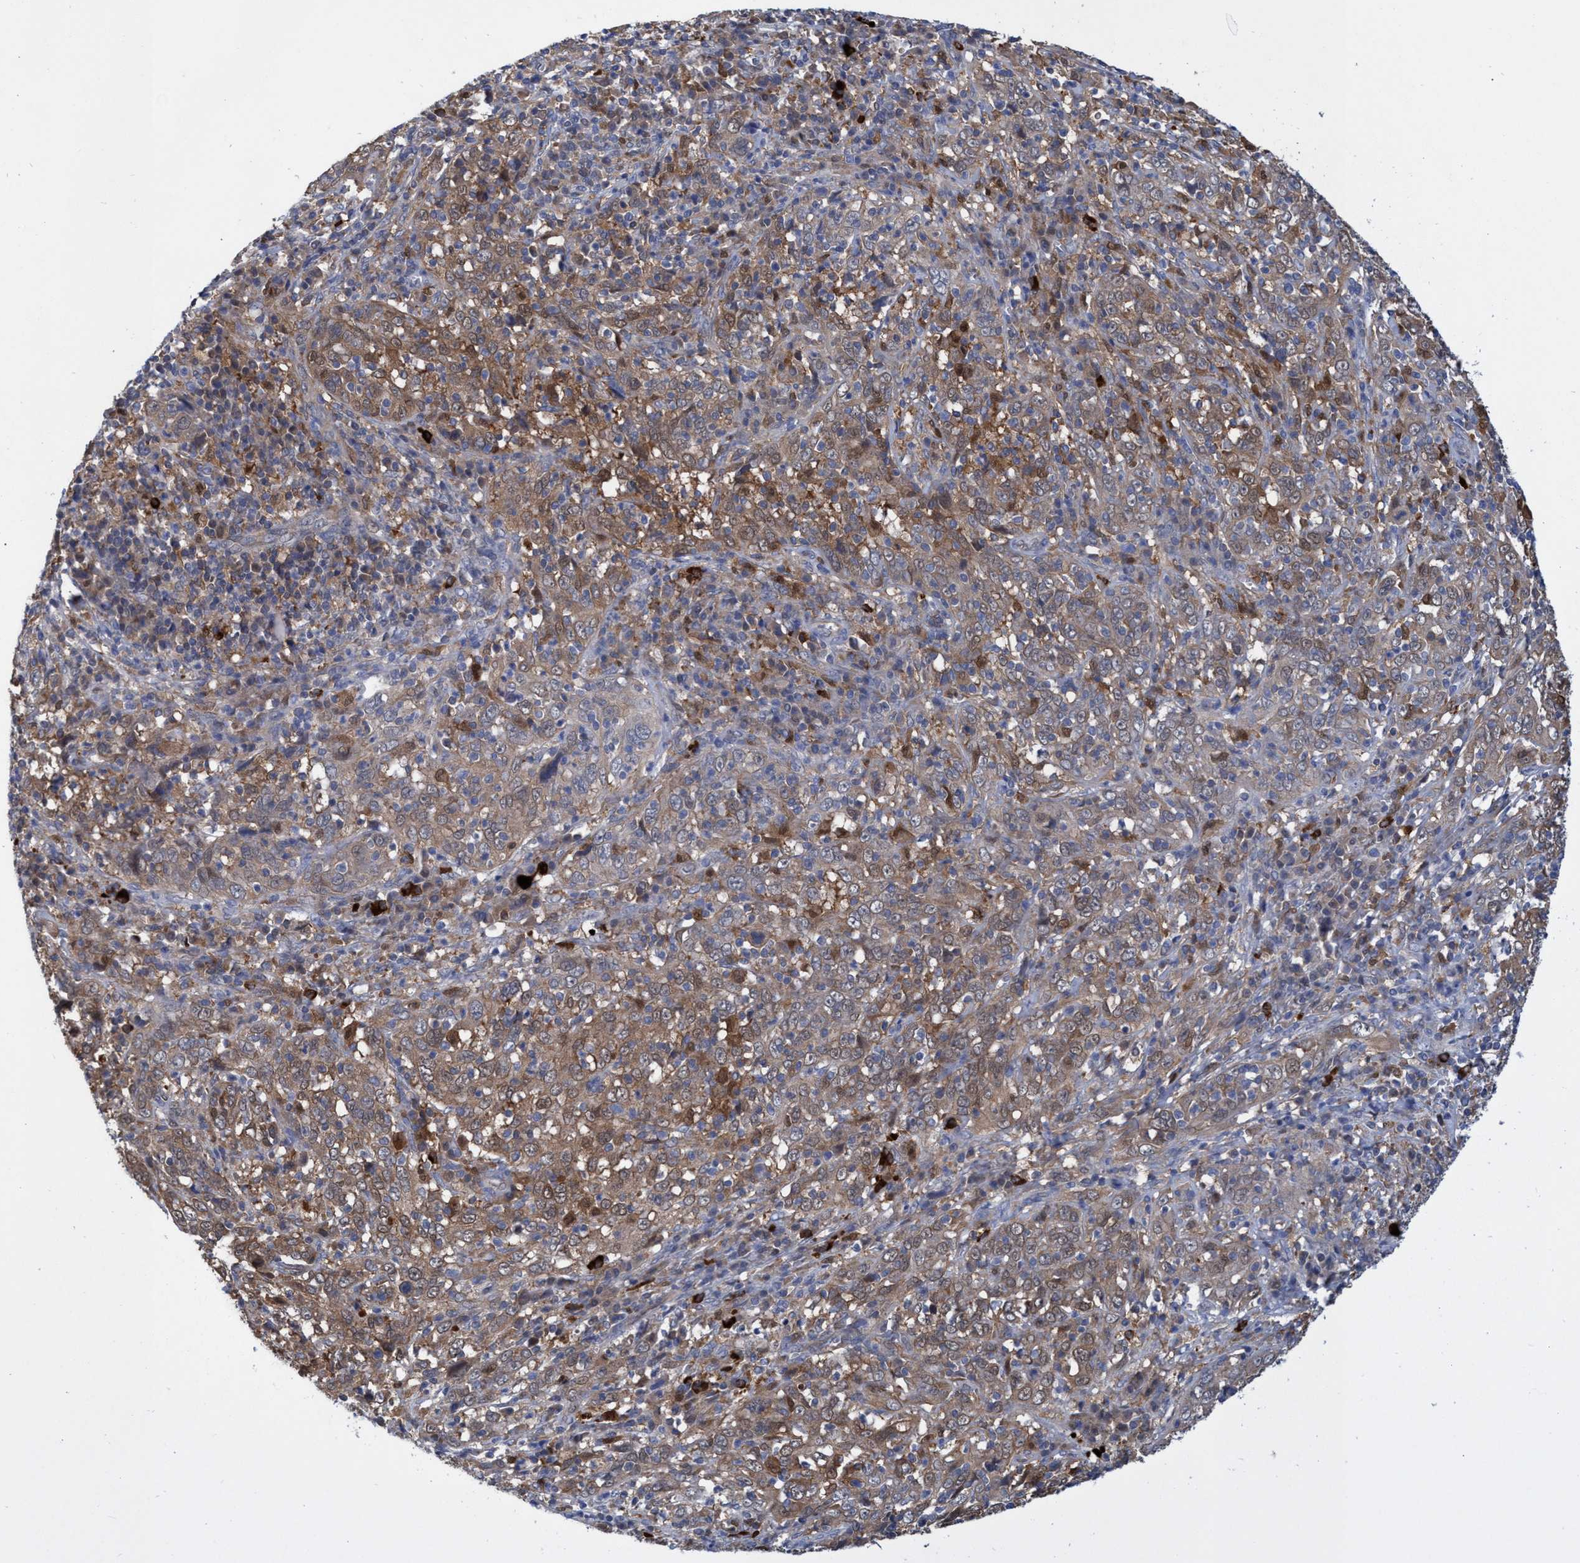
{"staining": {"intensity": "moderate", "quantity": ">75%", "location": "cytoplasmic/membranous"}, "tissue": "cervical cancer", "cell_type": "Tumor cells", "image_type": "cancer", "snomed": [{"axis": "morphology", "description": "Squamous cell carcinoma, NOS"}, {"axis": "topography", "description": "Cervix"}], "caption": "Tumor cells reveal medium levels of moderate cytoplasmic/membranous staining in about >75% of cells in human cervical cancer.", "gene": "PNPO", "patient": {"sex": "female", "age": 46}}